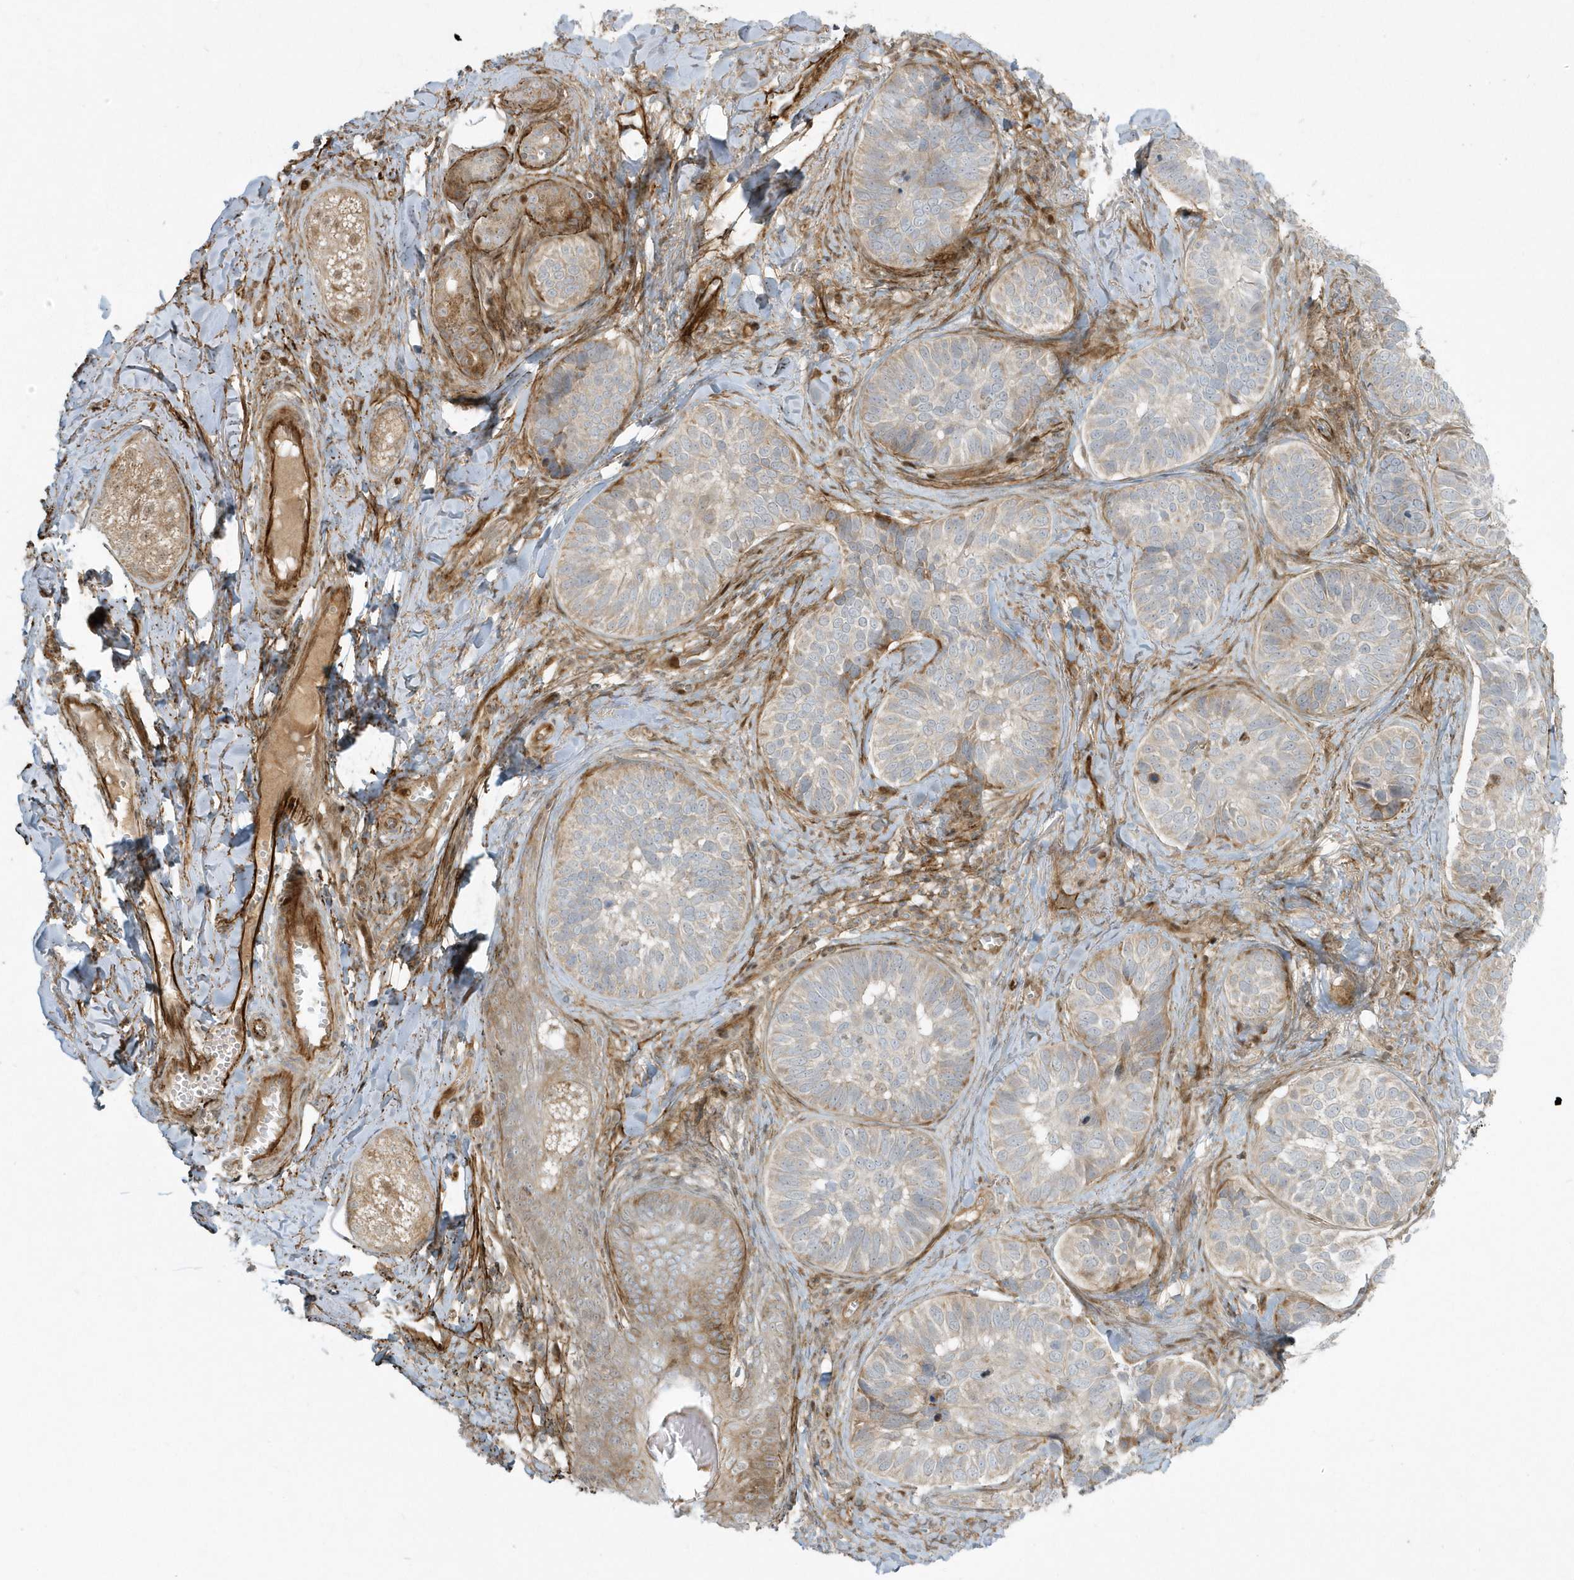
{"staining": {"intensity": "weak", "quantity": "<25%", "location": "cytoplasmic/membranous"}, "tissue": "skin cancer", "cell_type": "Tumor cells", "image_type": "cancer", "snomed": [{"axis": "morphology", "description": "Basal cell carcinoma"}, {"axis": "topography", "description": "Skin"}], "caption": "The IHC photomicrograph has no significant positivity in tumor cells of basal cell carcinoma (skin) tissue.", "gene": "MASP2", "patient": {"sex": "male", "age": 62}}